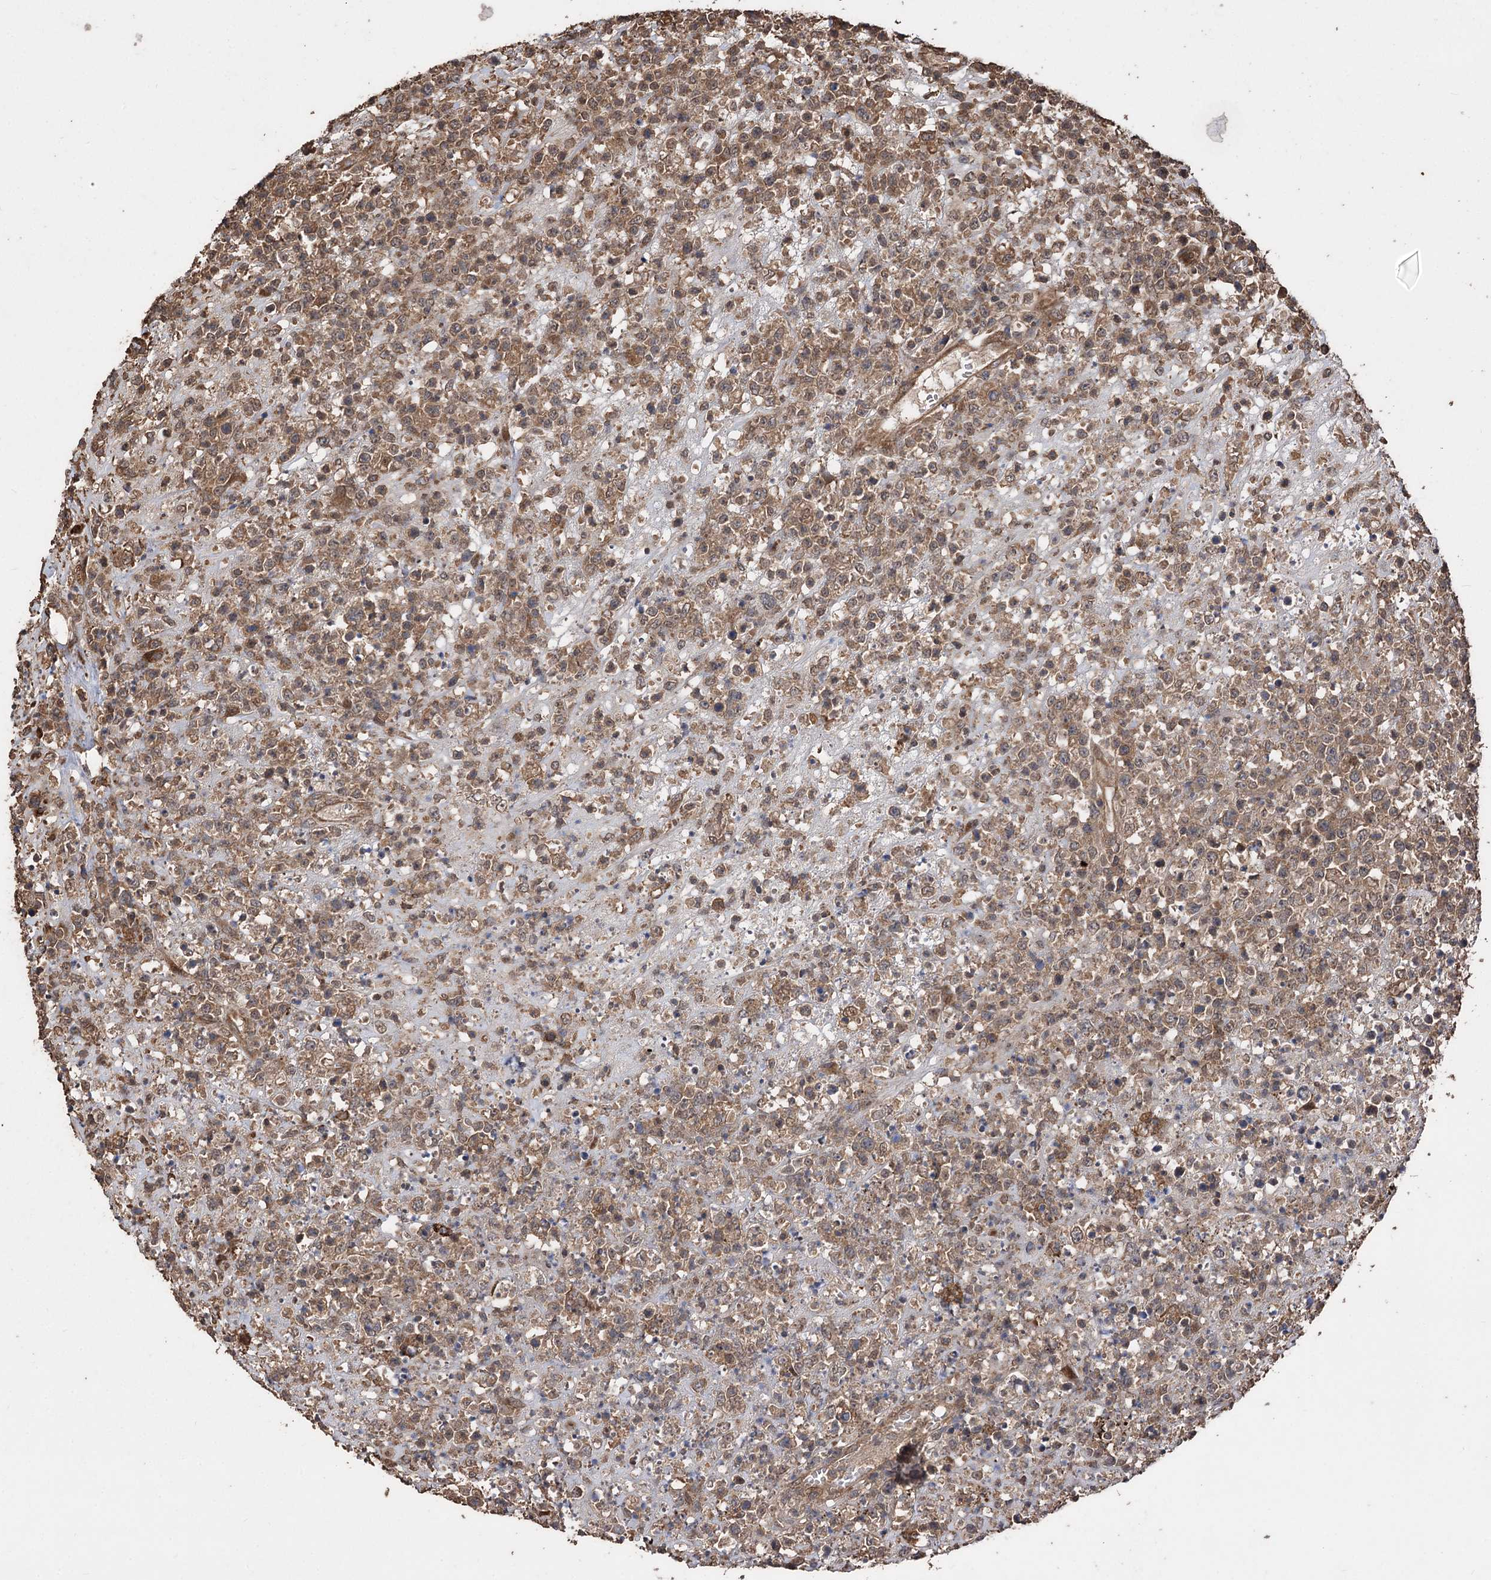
{"staining": {"intensity": "moderate", "quantity": ">75%", "location": "cytoplasmic/membranous"}, "tissue": "lymphoma", "cell_type": "Tumor cells", "image_type": "cancer", "snomed": [{"axis": "morphology", "description": "Malignant lymphoma, non-Hodgkin's type, High grade"}, {"axis": "topography", "description": "Colon"}], "caption": "Immunohistochemistry (IHC) (DAB) staining of human lymphoma demonstrates moderate cytoplasmic/membranous protein staining in approximately >75% of tumor cells. (Brightfield microscopy of DAB IHC at high magnification).", "gene": "RASSF3", "patient": {"sex": "female", "age": 53}}